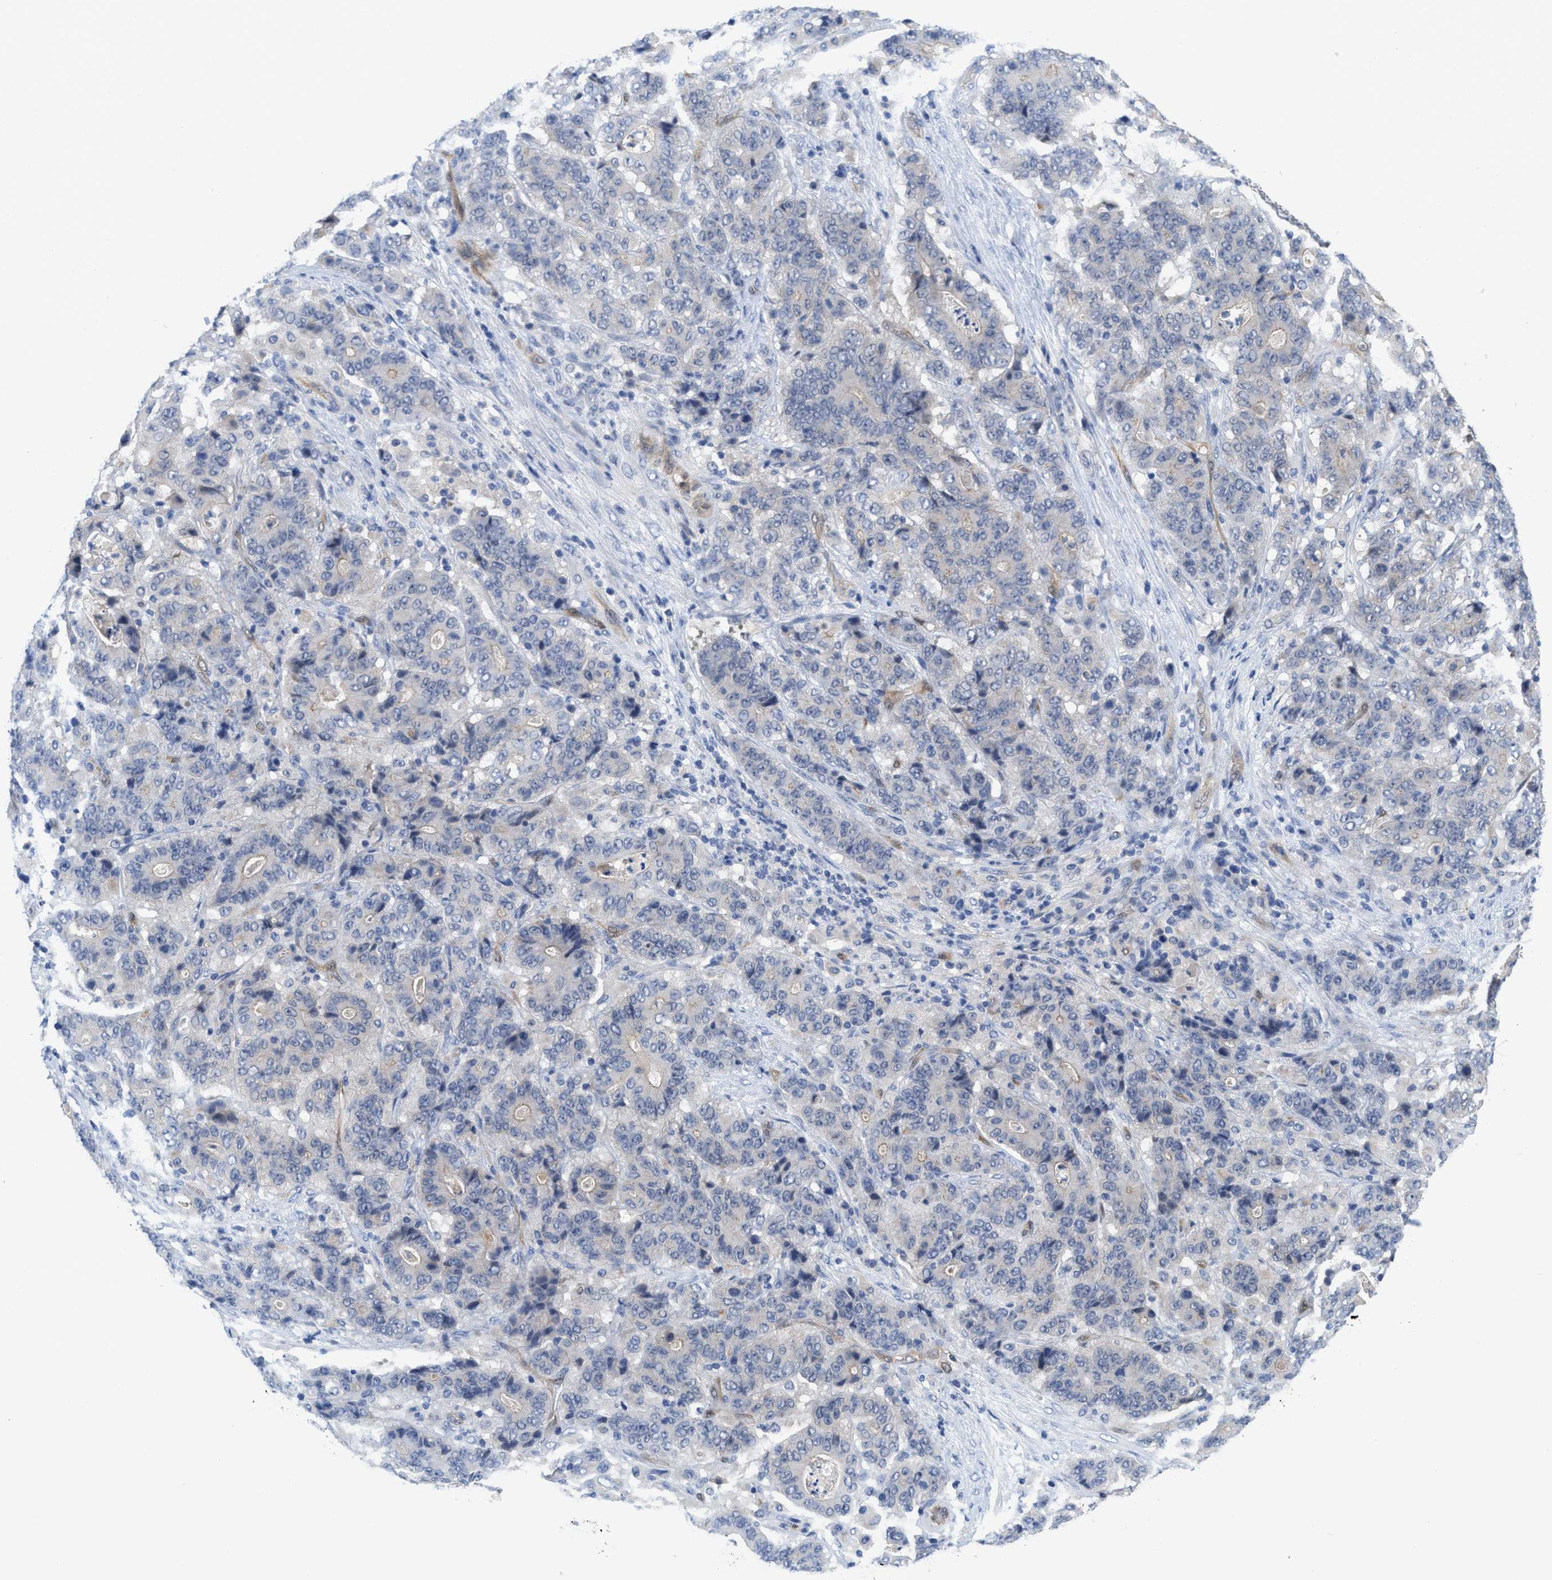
{"staining": {"intensity": "negative", "quantity": "none", "location": "none"}, "tissue": "stomach cancer", "cell_type": "Tumor cells", "image_type": "cancer", "snomed": [{"axis": "morphology", "description": "Adenocarcinoma, NOS"}, {"axis": "topography", "description": "Stomach"}], "caption": "Immunohistochemistry (IHC) of stomach adenocarcinoma exhibits no expression in tumor cells.", "gene": "LDAF1", "patient": {"sex": "female", "age": 73}}